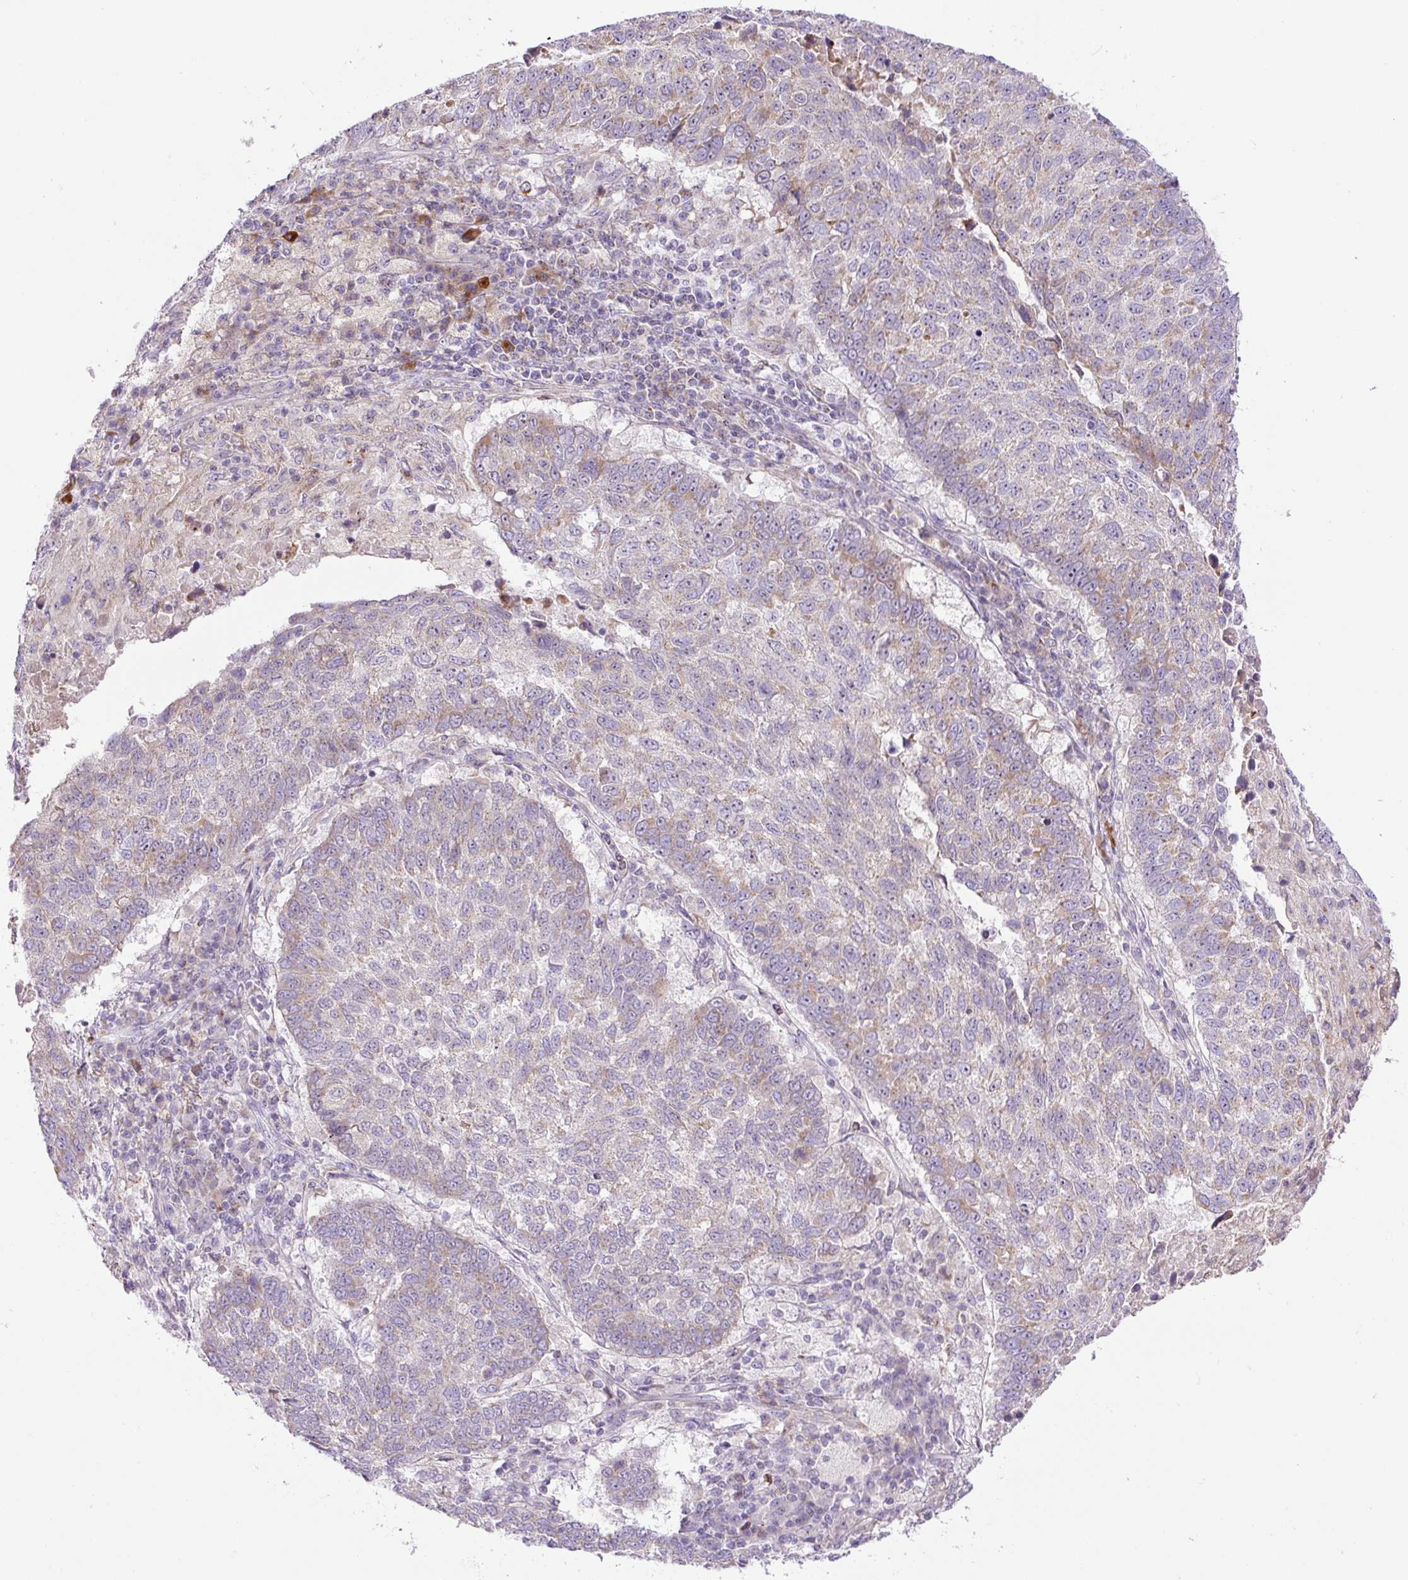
{"staining": {"intensity": "moderate", "quantity": "<25%", "location": "cytoplasmic/membranous"}, "tissue": "lung cancer", "cell_type": "Tumor cells", "image_type": "cancer", "snomed": [{"axis": "morphology", "description": "Squamous cell carcinoma, NOS"}, {"axis": "topography", "description": "Lung"}], "caption": "Lung cancer stained with immunohistochemistry (IHC) exhibits moderate cytoplasmic/membranous positivity in about <25% of tumor cells.", "gene": "ZNF596", "patient": {"sex": "male", "age": 73}}